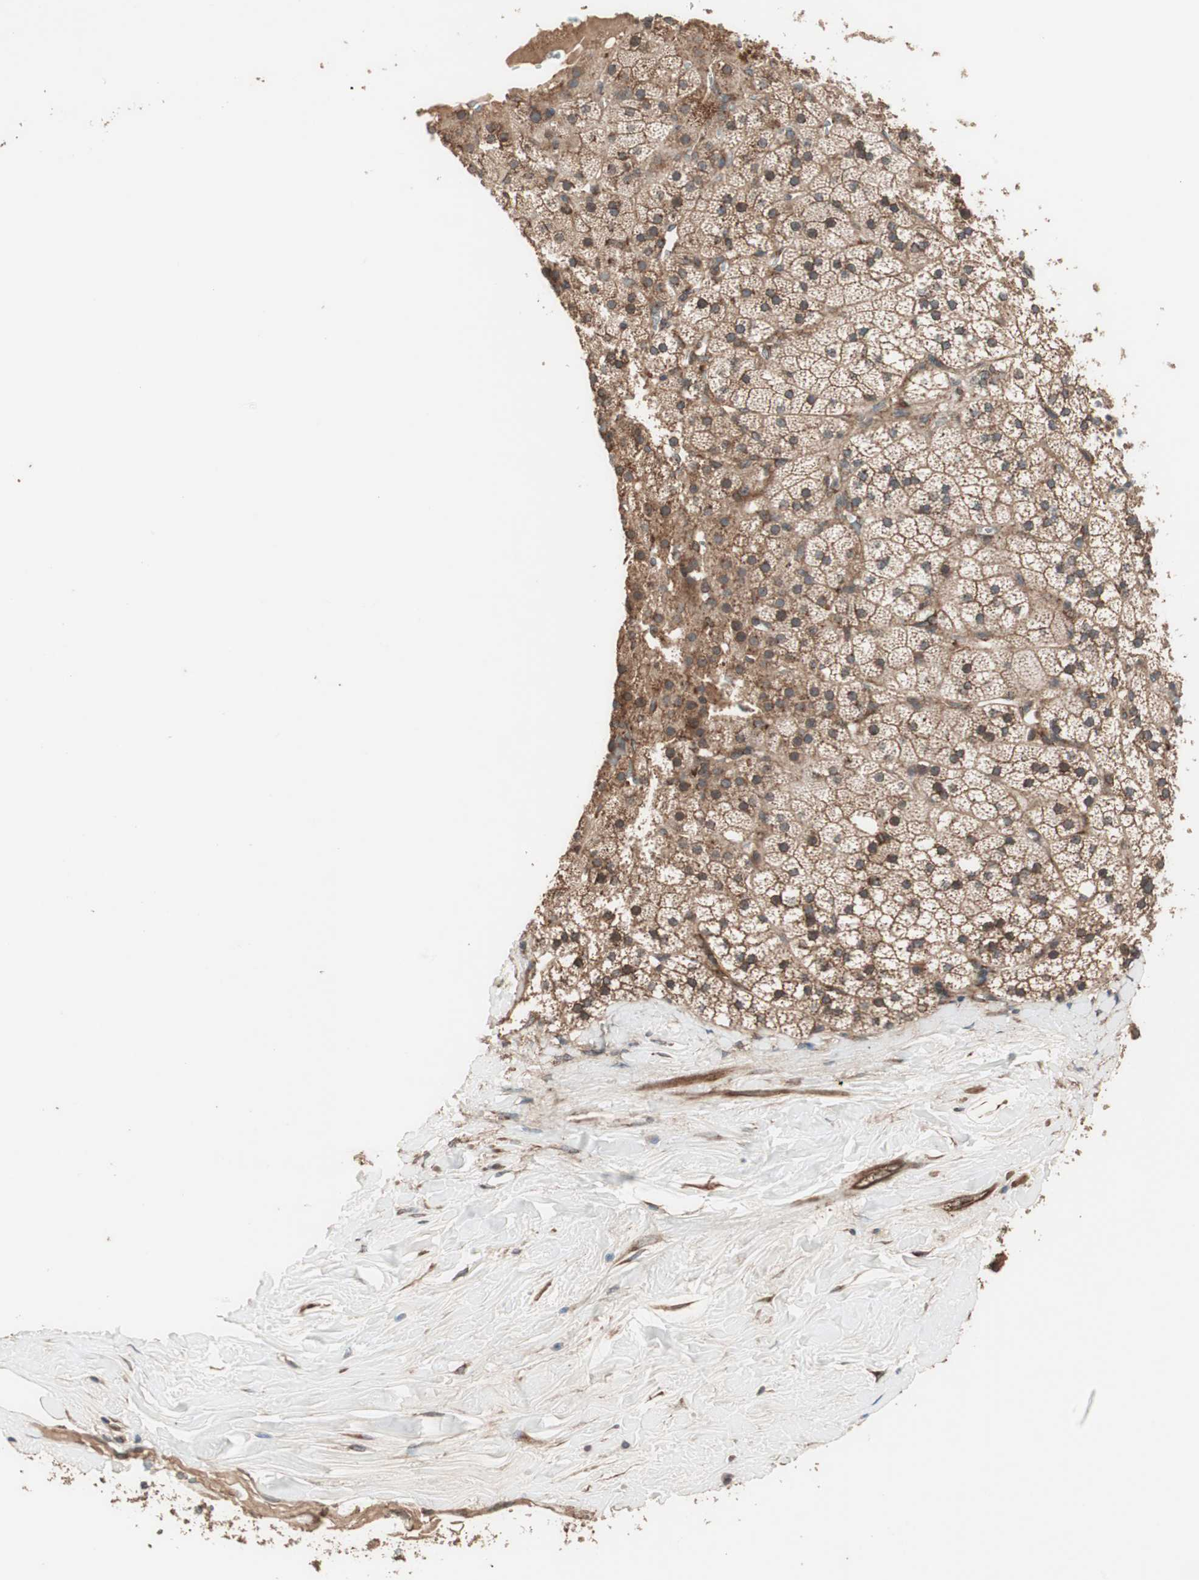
{"staining": {"intensity": "moderate", "quantity": ">75%", "location": "cytoplasmic/membranous"}, "tissue": "adrenal gland", "cell_type": "Glandular cells", "image_type": "normal", "snomed": [{"axis": "morphology", "description": "Normal tissue, NOS"}, {"axis": "topography", "description": "Adrenal gland"}], "caption": "Protein expression analysis of unremarkable human adrenal gland reveals moderate cytoplasmic/membranous expression in approximately >75% of glandular cells. Using DAB (3,3'-diaminobenzidine) (brown) and hematoxylin (blue) stains, captured at high magnification using brightfield microscopy.", "gene": "LZTS1", "patient": {"sex": "male", "age": 35}}